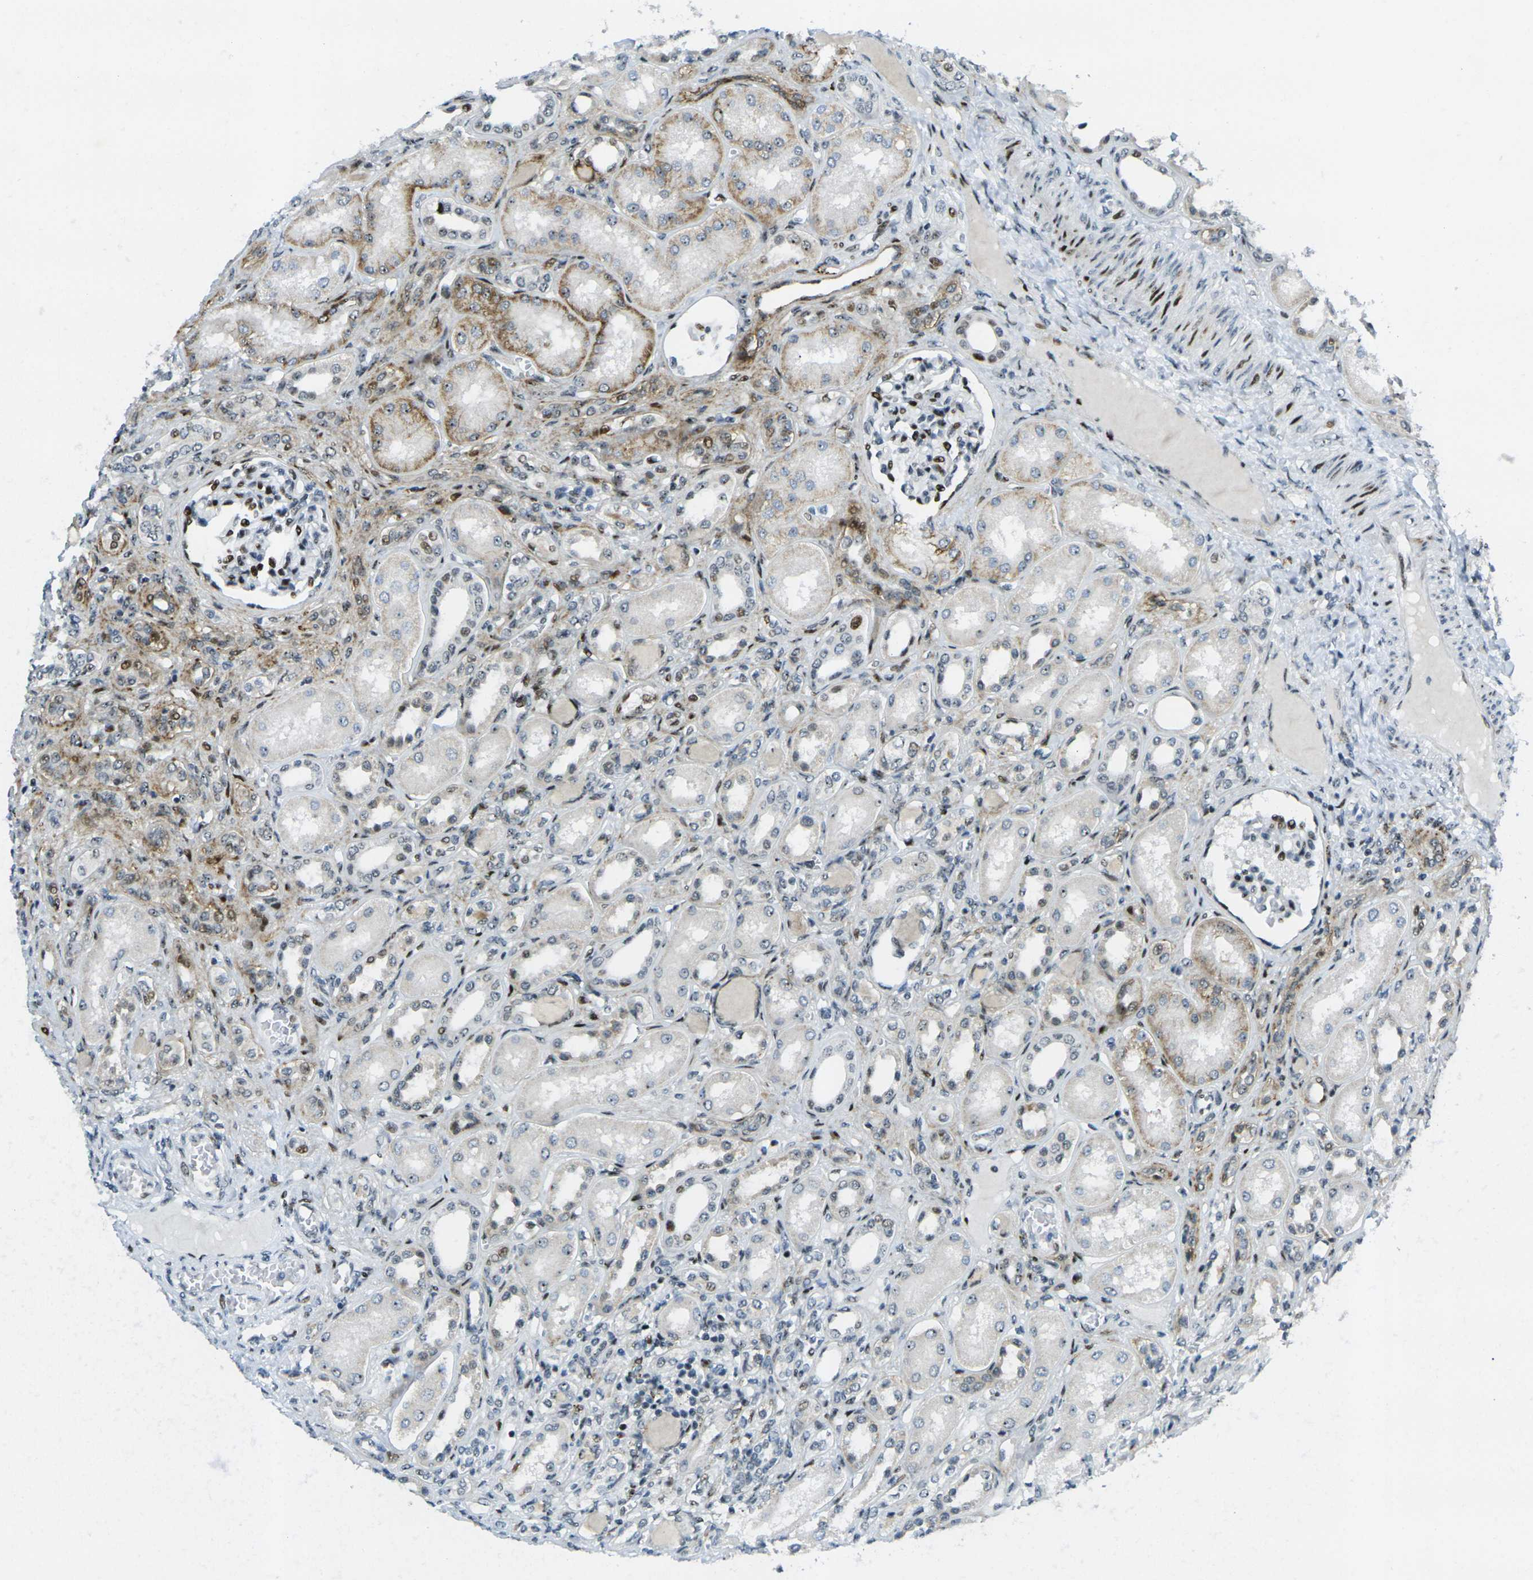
{"staining": {"intensity": "strong", "quantity": "25%-75%", "location": "nuclear"}, "tissue": "kidney", "cell_type": "Cells in glomeruli", "image_type": "normal", "snomed": [{"axis": "morphology", "description": "Normal tissue, NOS"}, {"axis": "topography", "description": "Kidney"}], "caption": "The micrograph reveals immunohistochemical staining of benign kidney. There is strong nuclear expression is appreciated in approximately 25%-75% of cells in glomeruli.", "gene": "UBE2C", "patient": {"sex": "male", "age": 7}}